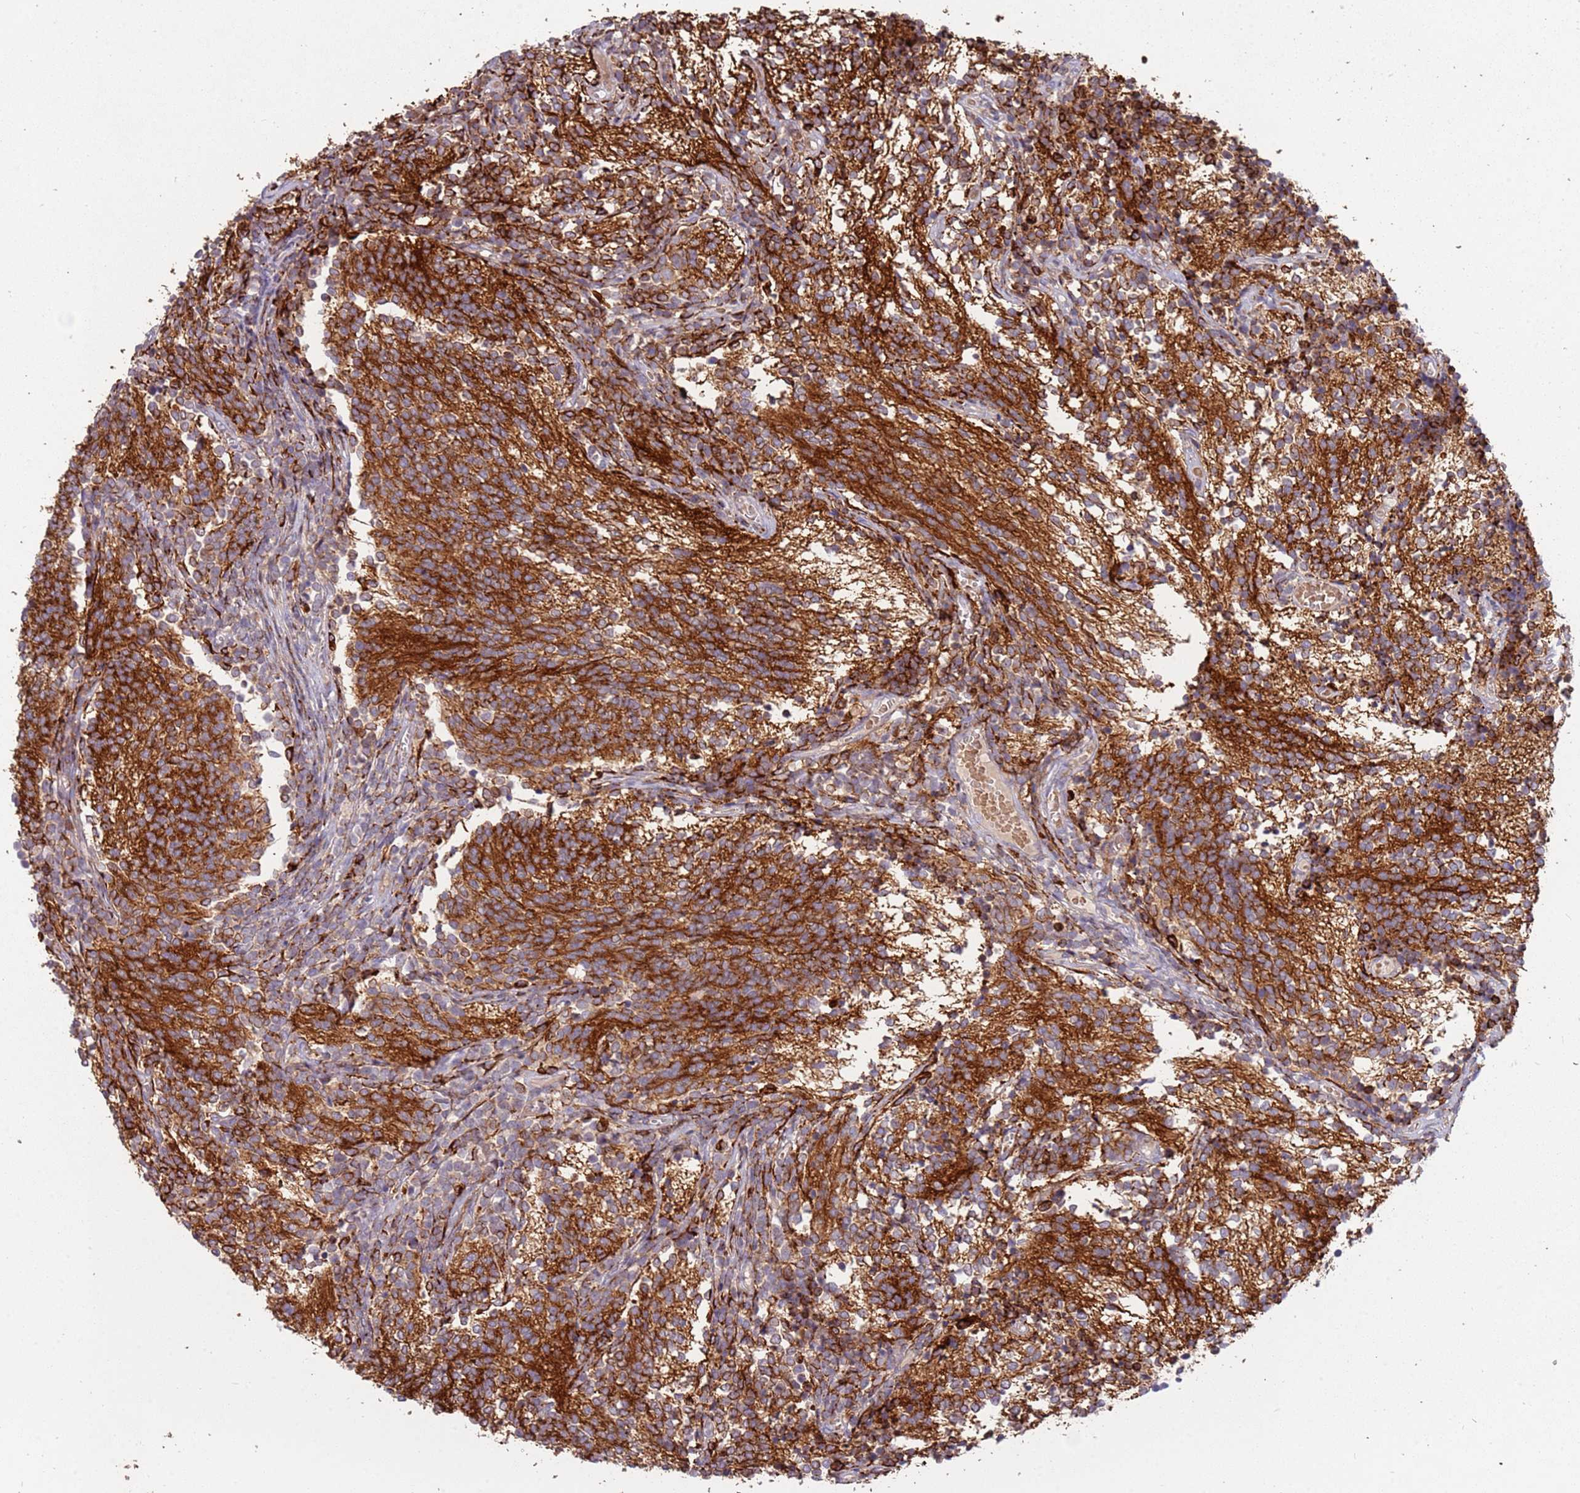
{"staining": {"intensity": "strong", "quantity": ">75%", "location": "cytoplasmic/membranous"}, "tissue": "glioma", "cell_type": "Tumor cells", "image_type": "cancer", "snomed": [{"axis": "morphology", "description": "Glioma, malignant, Low grade"}, {"axis": "topography", "description": "Brain"}], "caption": "Malignant low-grade glioma stained with DAB IHC reveals high levels of strong cytoplasmic/membranous expression in approximately >75% of tumor cells. The staining is performed using DAB brown chromogen to label protein expression. The nuclei are counter-stained blue using hematoxylin.", "gene": "TRAPPC6B", "patient": {"sex": "female", "age": 1}}